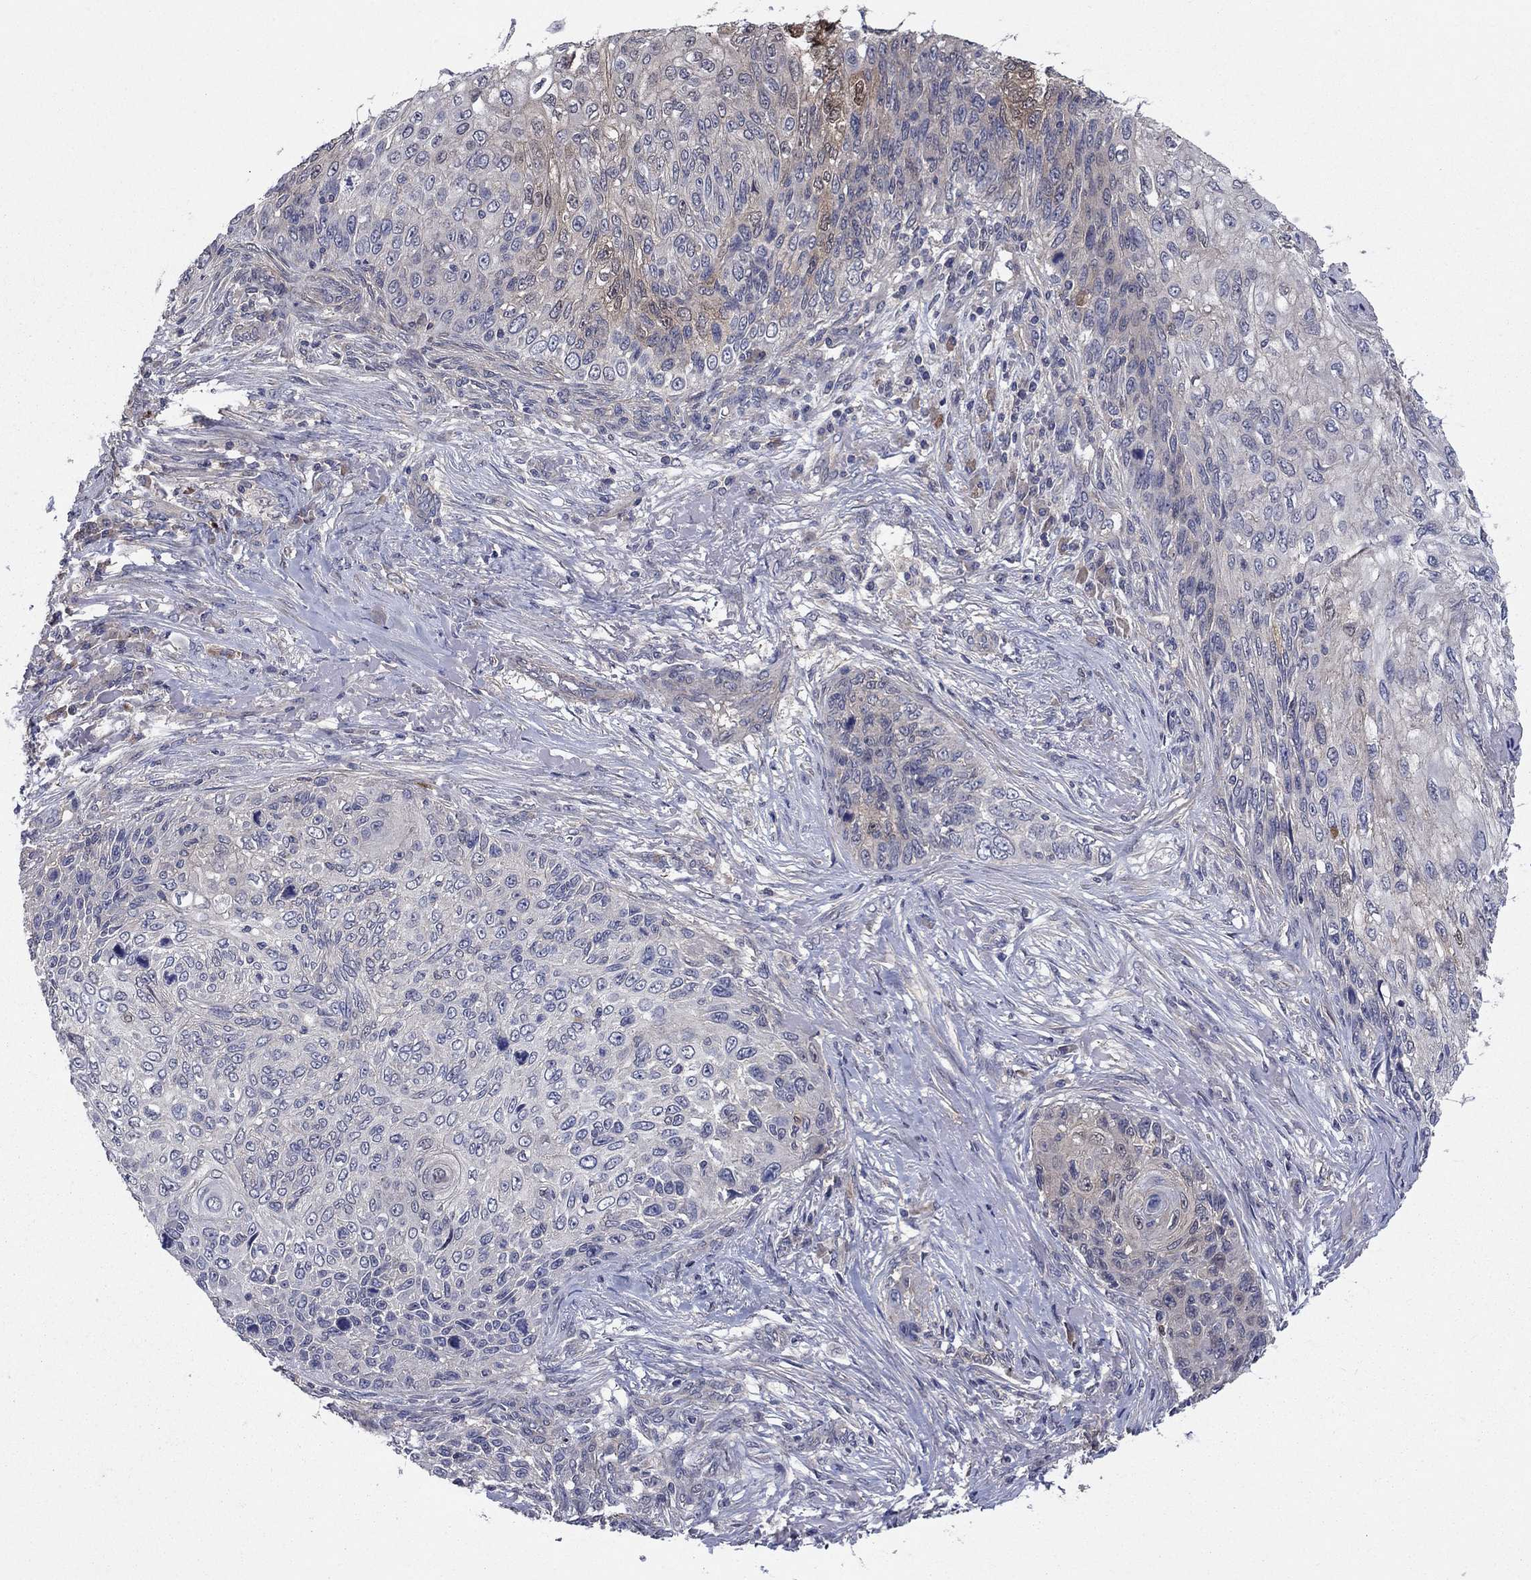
{"staining": {"intensity": "weak", "quantity": "<25%", "location": "cytoplasmic/membranous"}, "tissue": "skin cancer", "cell_type": "Tumor cells", "image_type": "cancer", "snomed": [{"axis": "morphology", "description": "Squamous cell carcinoma, NOS"}, {"axis": "topography", "description": "Skin"}], "caption": "Skin squamous cell carcinoma stained for a protein using immunohistochemistry shows no staining tumor cells.", "gene": "MSRB1", "patient": {"sex": "male", "age": 92}}